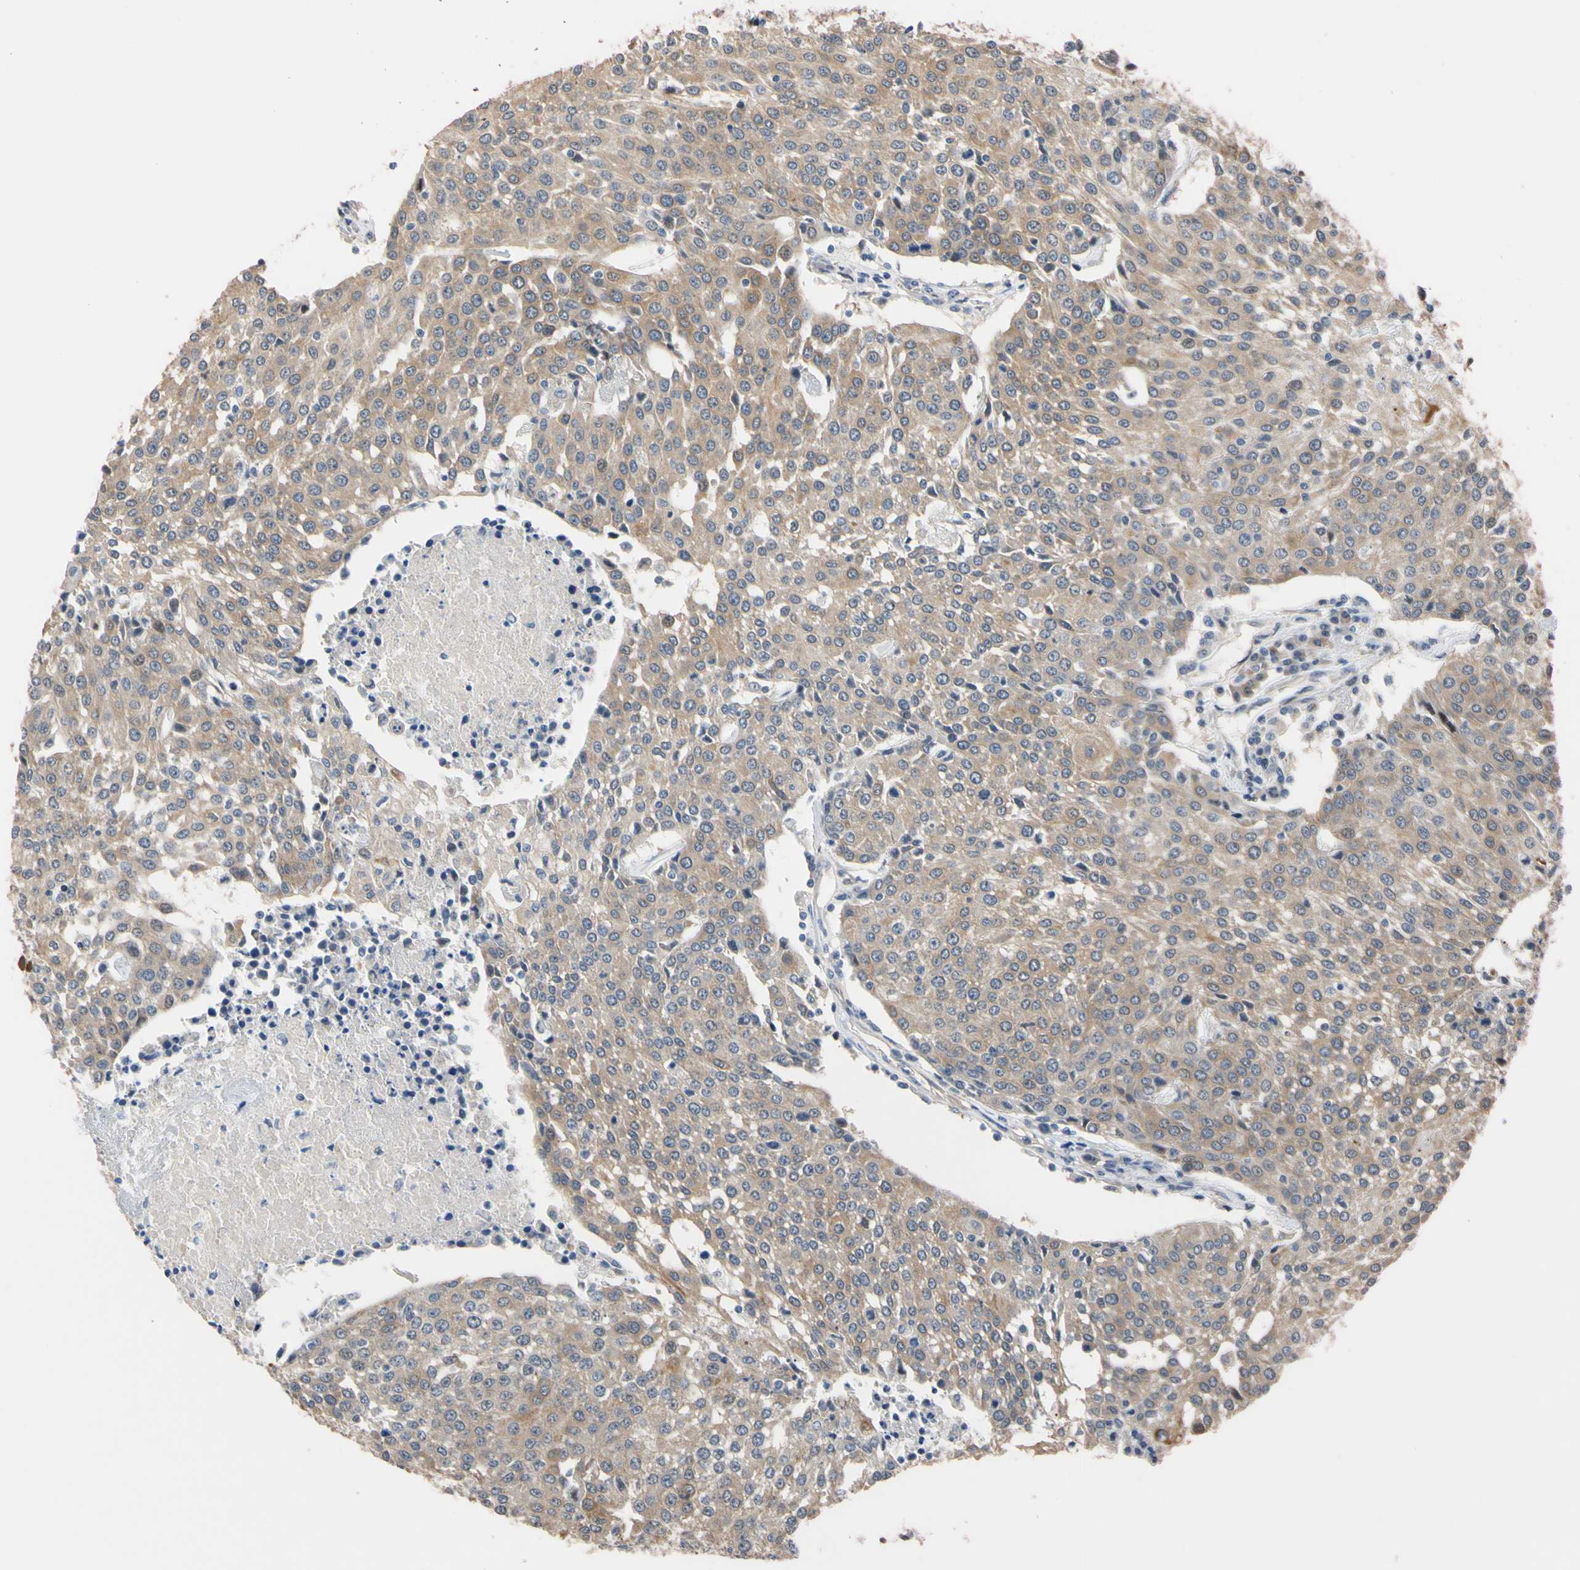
{"staining": {"intensity": "moderate", "quantity": "<25%", "location": "cytoplasmic/membranous"}, "tissue": "urothelial cancer", "cell_type": "Tumor cells", "image_type": "cancer", "snomed": [{"axis": "morphology", "description": "Urothelial carcinoma, High grade"}, {"axis": "topography", "description": "Urinary bladder"}], "caption": "Immunohistochemistry (IHC) (DAB (3,3'-diaminobenzidine)) staining of human urothelial carcinoma (high-grade) displays moderate cytoplasmic/membranous protein staining in about <25% of tumor cells. The staining was performed using DAB, with brown indicating positive protein expression. Nuclei are stained blue with hematoxylin.", "gene": "RARS1", "patient": {"sex": "female", "age": 85}}